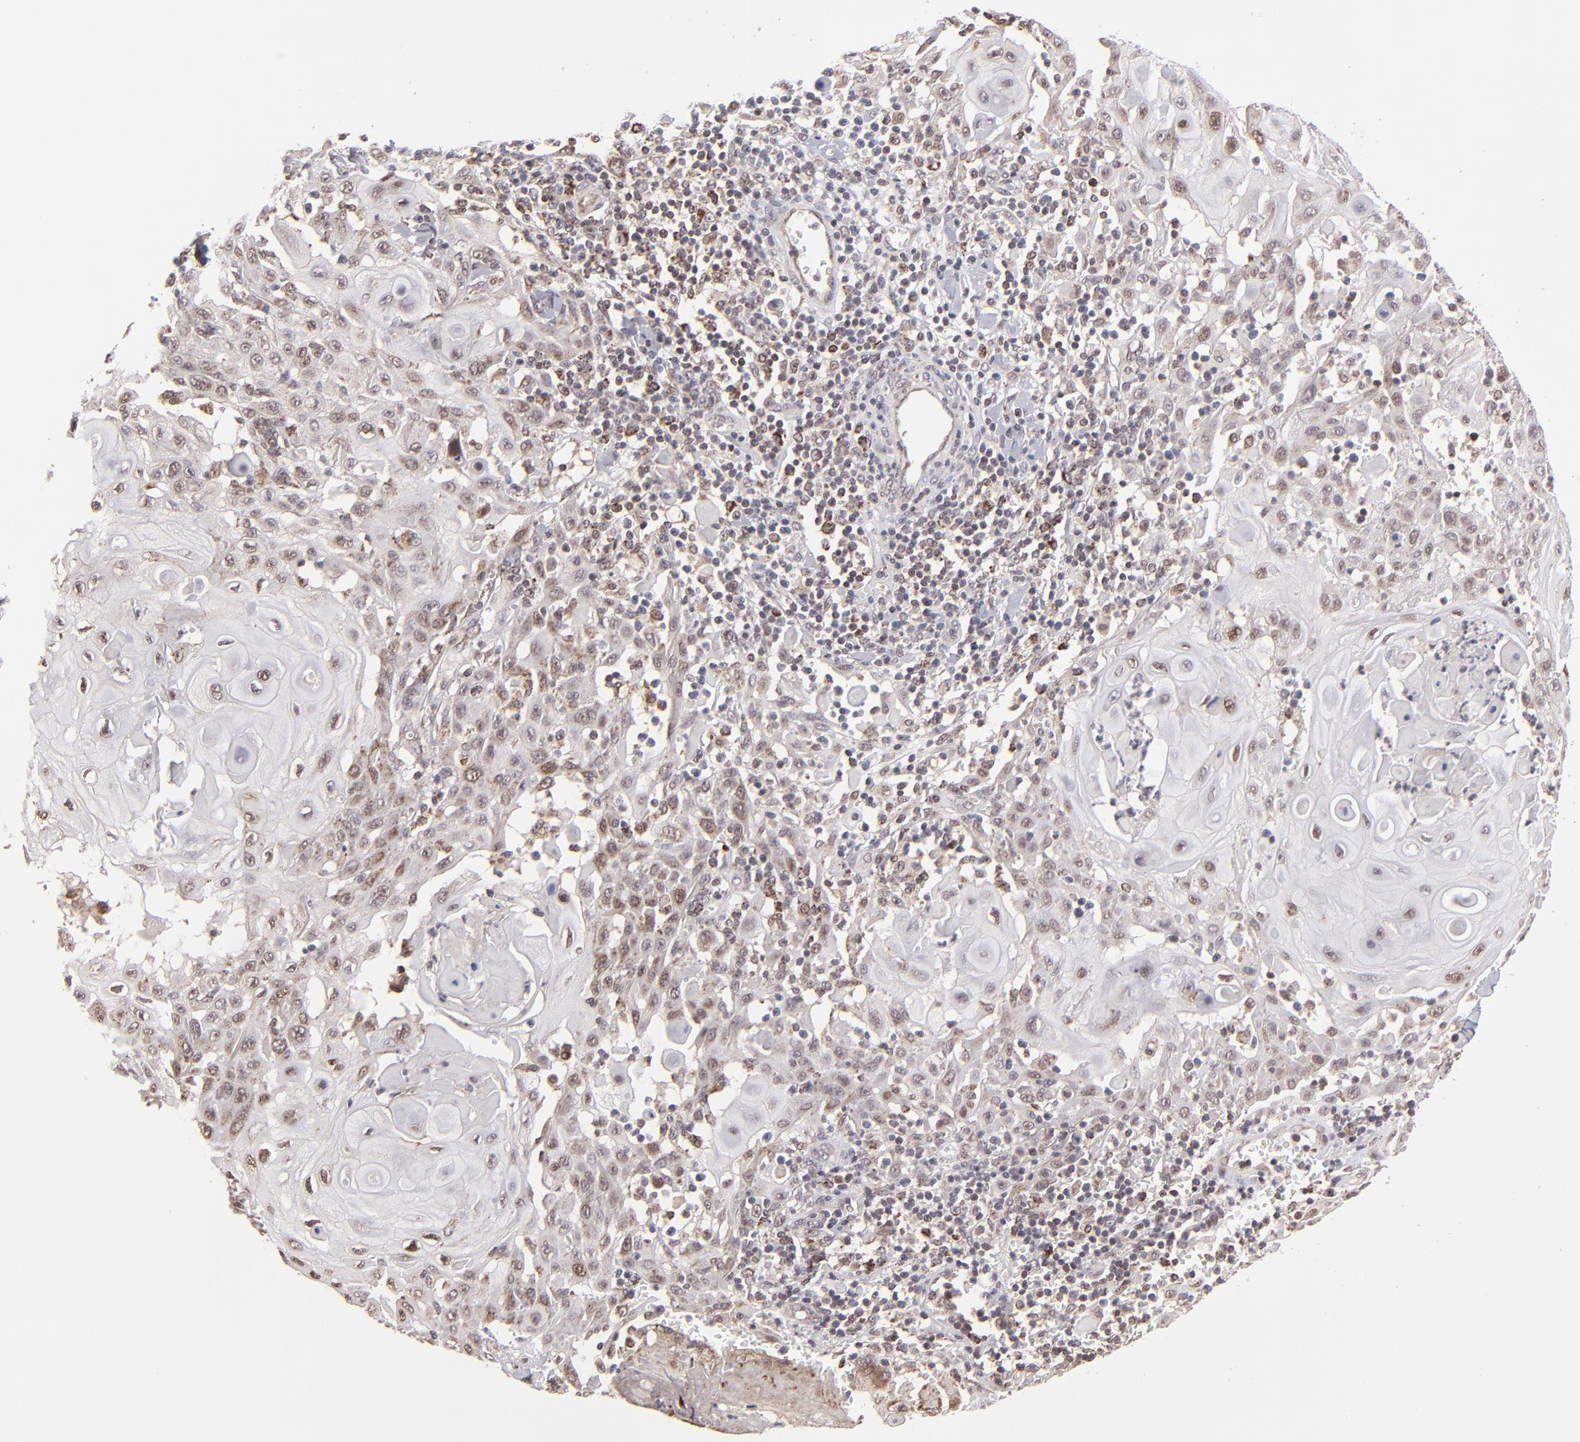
{"staining": {"intensity": "weak", "quantity": "25%-75%", "location": "nuclear"}, "tissue": "skin cancer", "cell_type": "Tumor cells", "image_type": "cancer", "snomed": [{"axis": "morphology", "description": "Squamous cell carcinoma, NOS"}, {"axis": "topography", "description": "Skin"}], "caption": "This photomicrograph reveals IHC staining of skin cancer (squamous cell carcinoma), with low weak nuclear positivity in about 25%-75% of tumor cells.", "gene": "SLC15A1", "patient": {"sex": "male", "age": 24}}